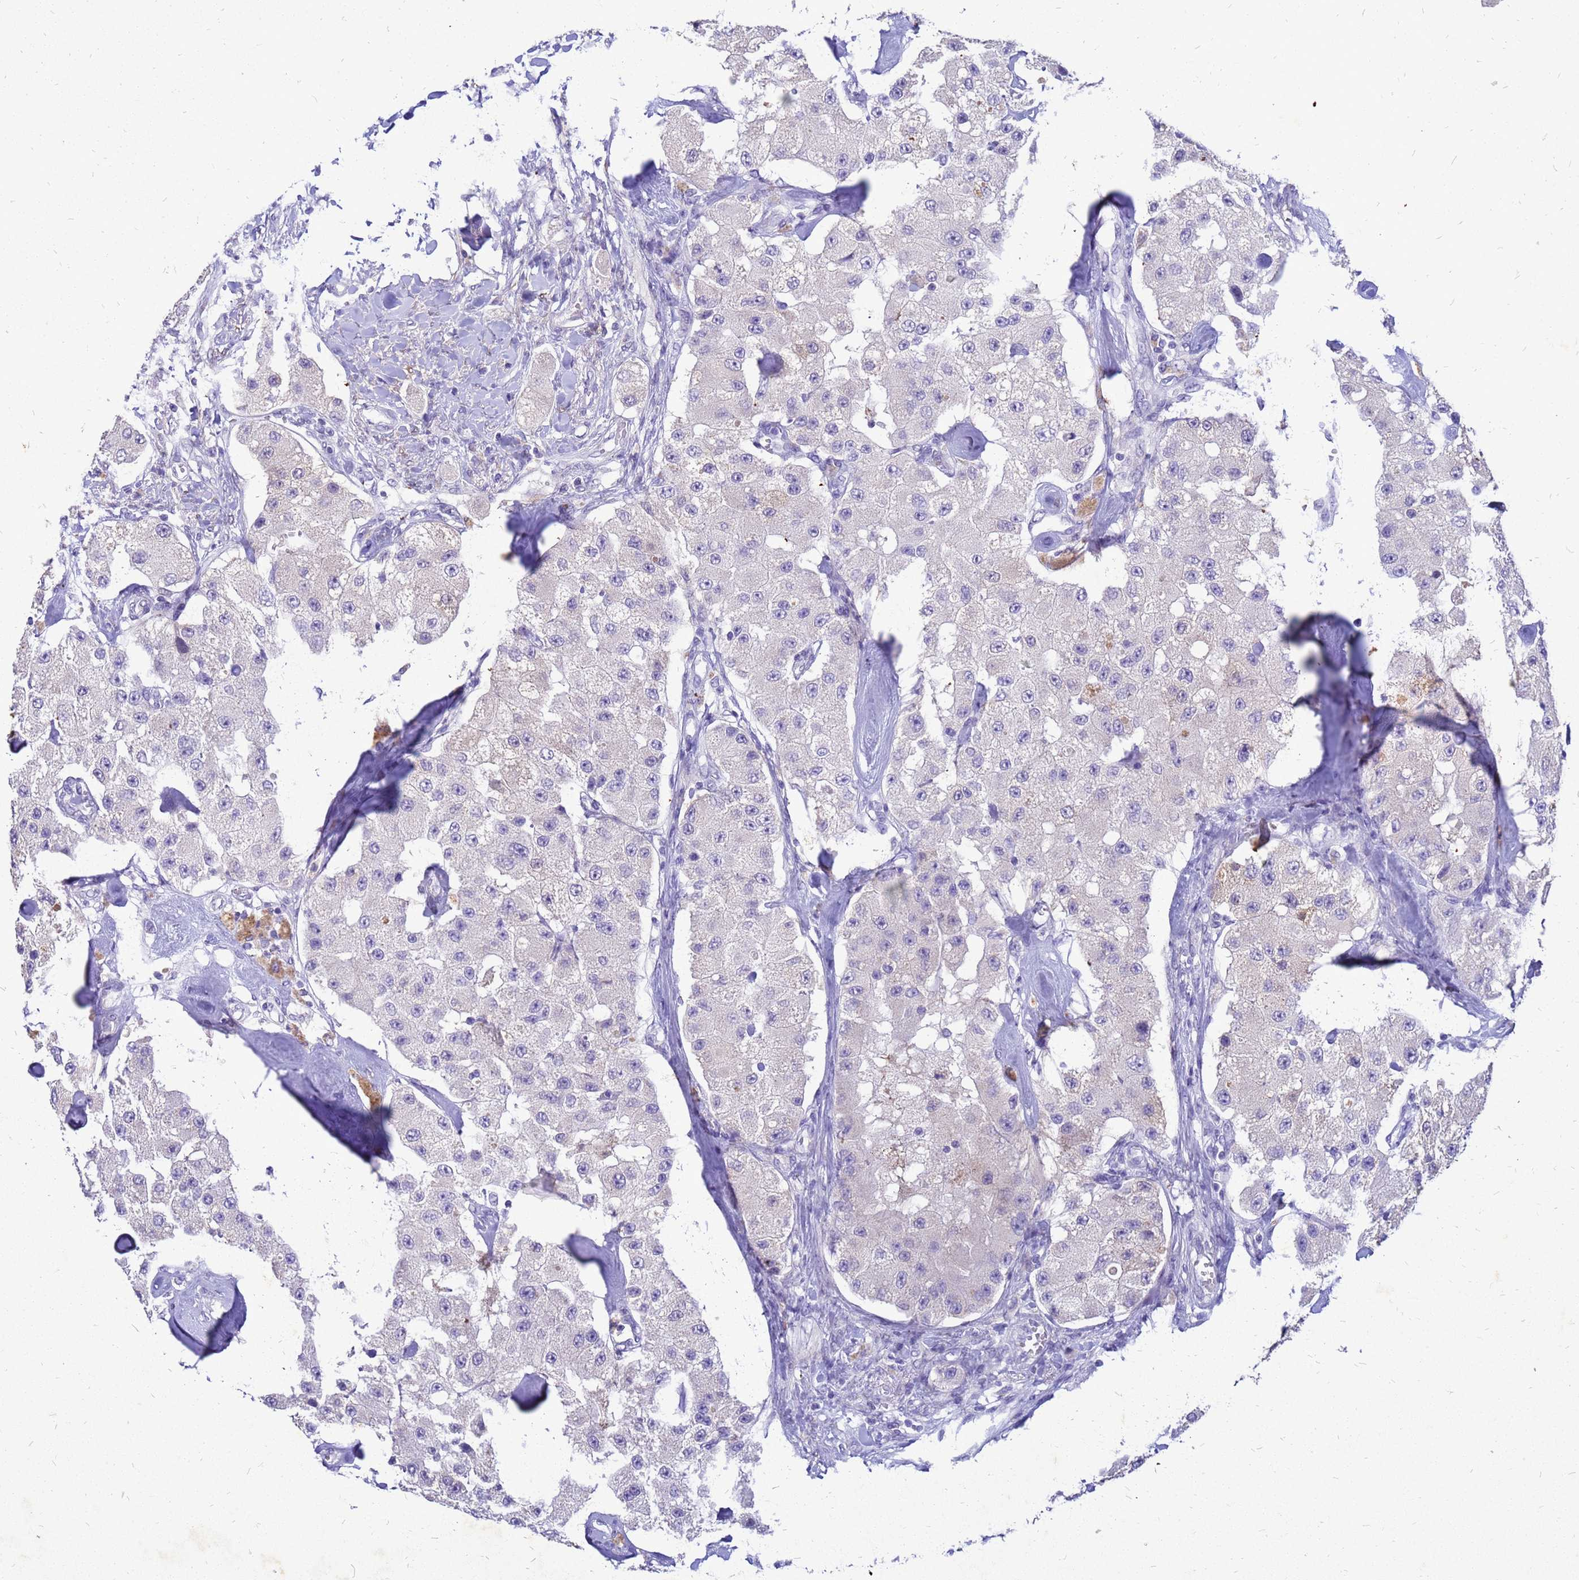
{"staining": {"intensity": "negative", "quantity": "none", "location": "none"}, "tissue": "carcinoid", "cell_type": "Tumor cells", "image_type": "cancer", "snomed": [{"axis": "morphology", "description": "Carcinoid, malignant, NOS"}, {"axis": "topography", "description": "Pancreas"}], "caption": "This is a photomicrograph of immunohistochemistry staining of carcinoid, which shows no positivity in tumor cells.", "gene": "AKR1C1", "patient": {"sex": "male", "age": 41}}